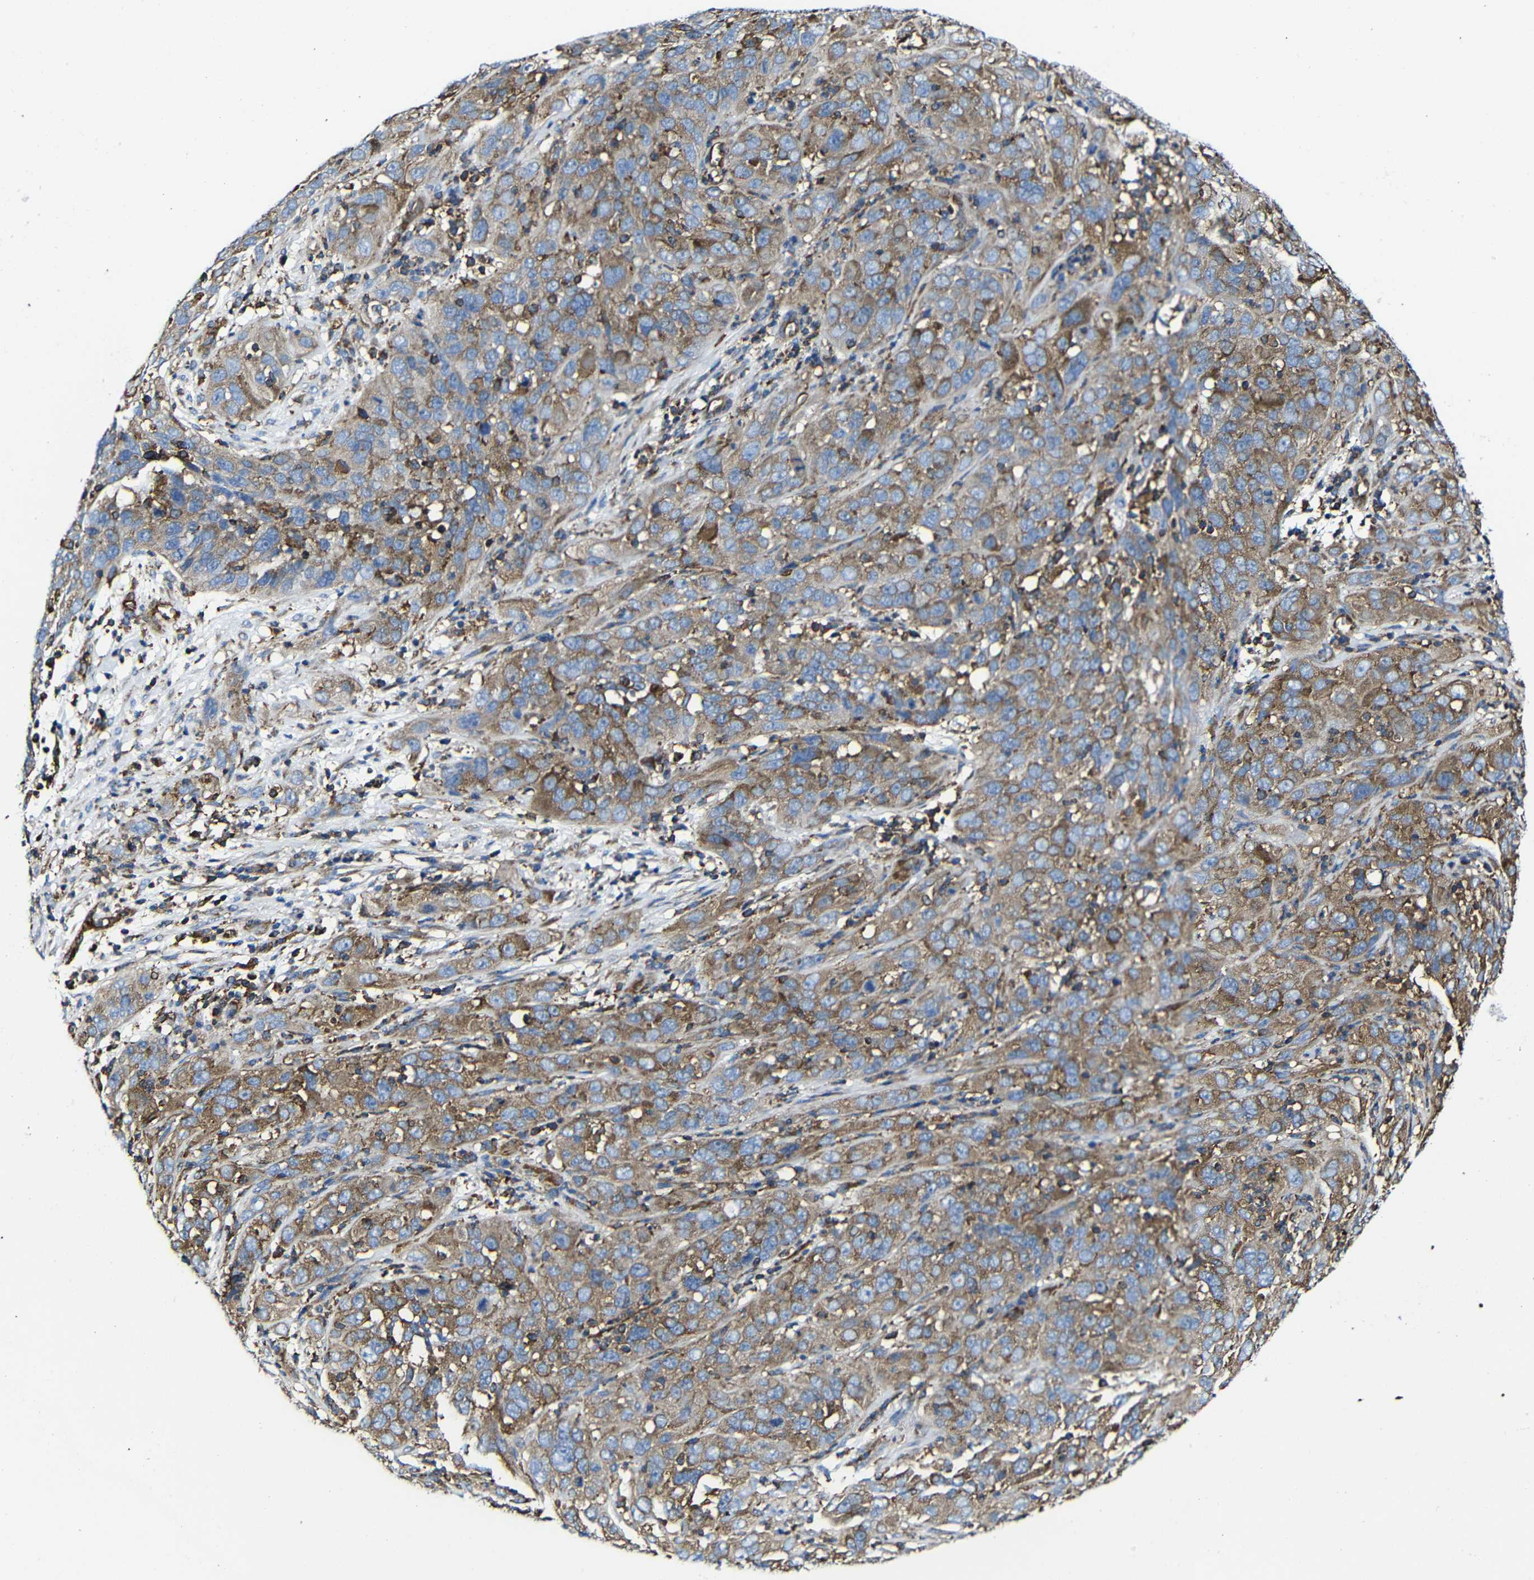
{"staining": {"intensity": "moderate", "quantity": ">75%", "location": "cytoplasmic/membranous"}, "tissue": "cervical cancer", "cell_type": "Tumor cells", "image_type": "cancer", "snomed": [{"axis": "morphology", "description": "Squamous cell carcinoma, NOS"}, {"axis": "topography", "description": "Cervix"}], "caption": "Protein analysis of squamous cell carcinoma (cervical) tissue exhibits moderate cytoplasmic/membranous positivity in about >75% of tumor cells.", "gene": "MSN", "patient": {"sex": "female", "age": 32}}